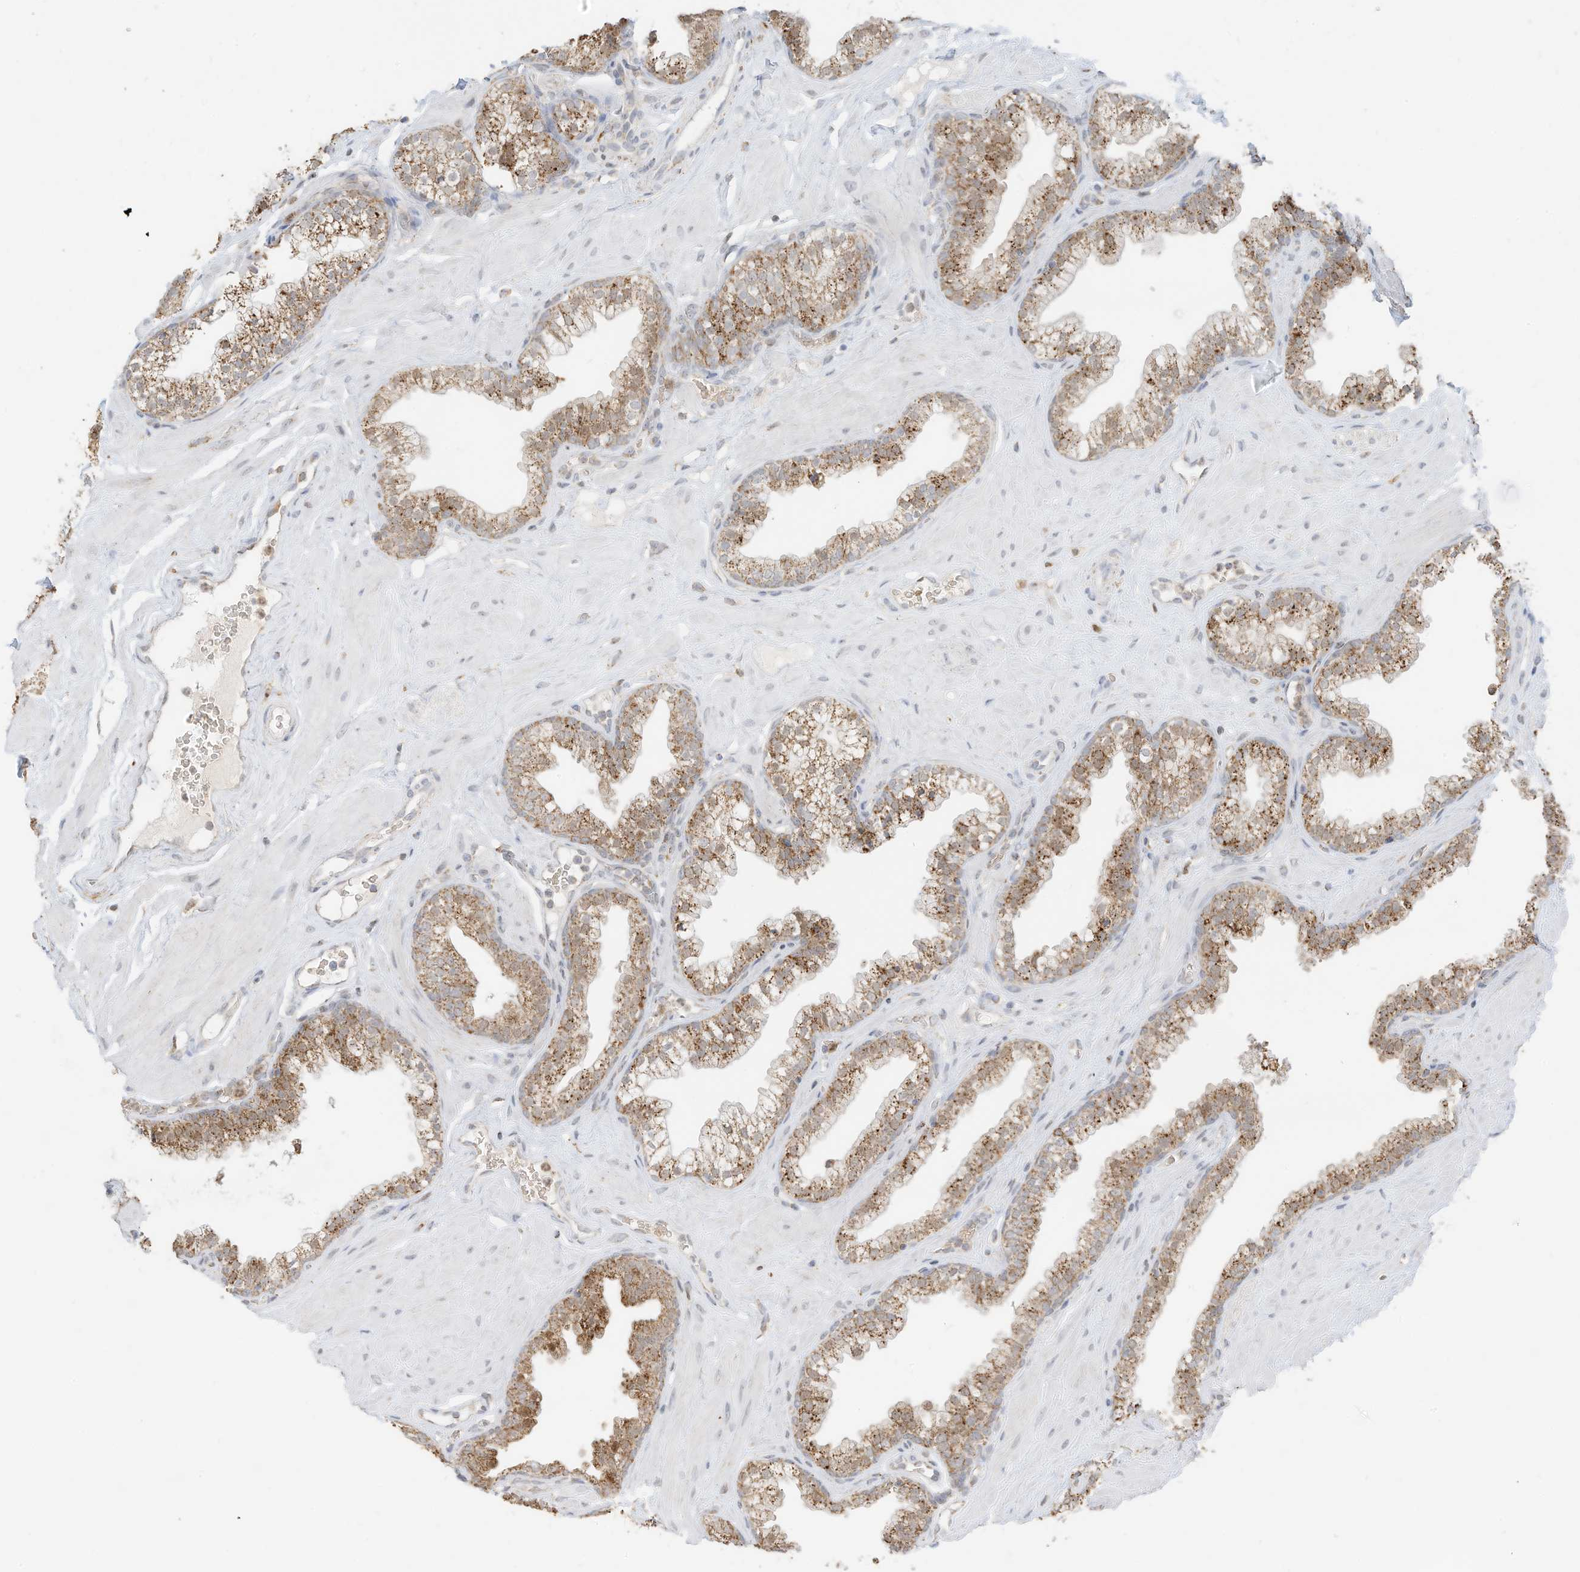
{"staining": {"intensity": "strong", "quantity": ">75%", "location": "cytoplasmic/membranous"}, "tissue": "prostate", "cell_type": "Glandular cells", "image_type": "normal", "snomed": [{"axis": "morphology", "description": "Normal tissue, NOS"}, {"axis": "morphology", "description": "Urothelial carcinoma, Low grade"}, {"axis": "topography", "description": "Urinary bladder"}, {"axis": "topography", "description": "Prostate"}], "caption": "An immunohistochemistry (IHC) micrograph of unremarkable tissue is shown. Protein staining in brown shows strong cytoplasmic/membranous positivity in prostate within glandular cells.", "gene": "MTUS2", "patient": {"sex": "male", "age": 60}}